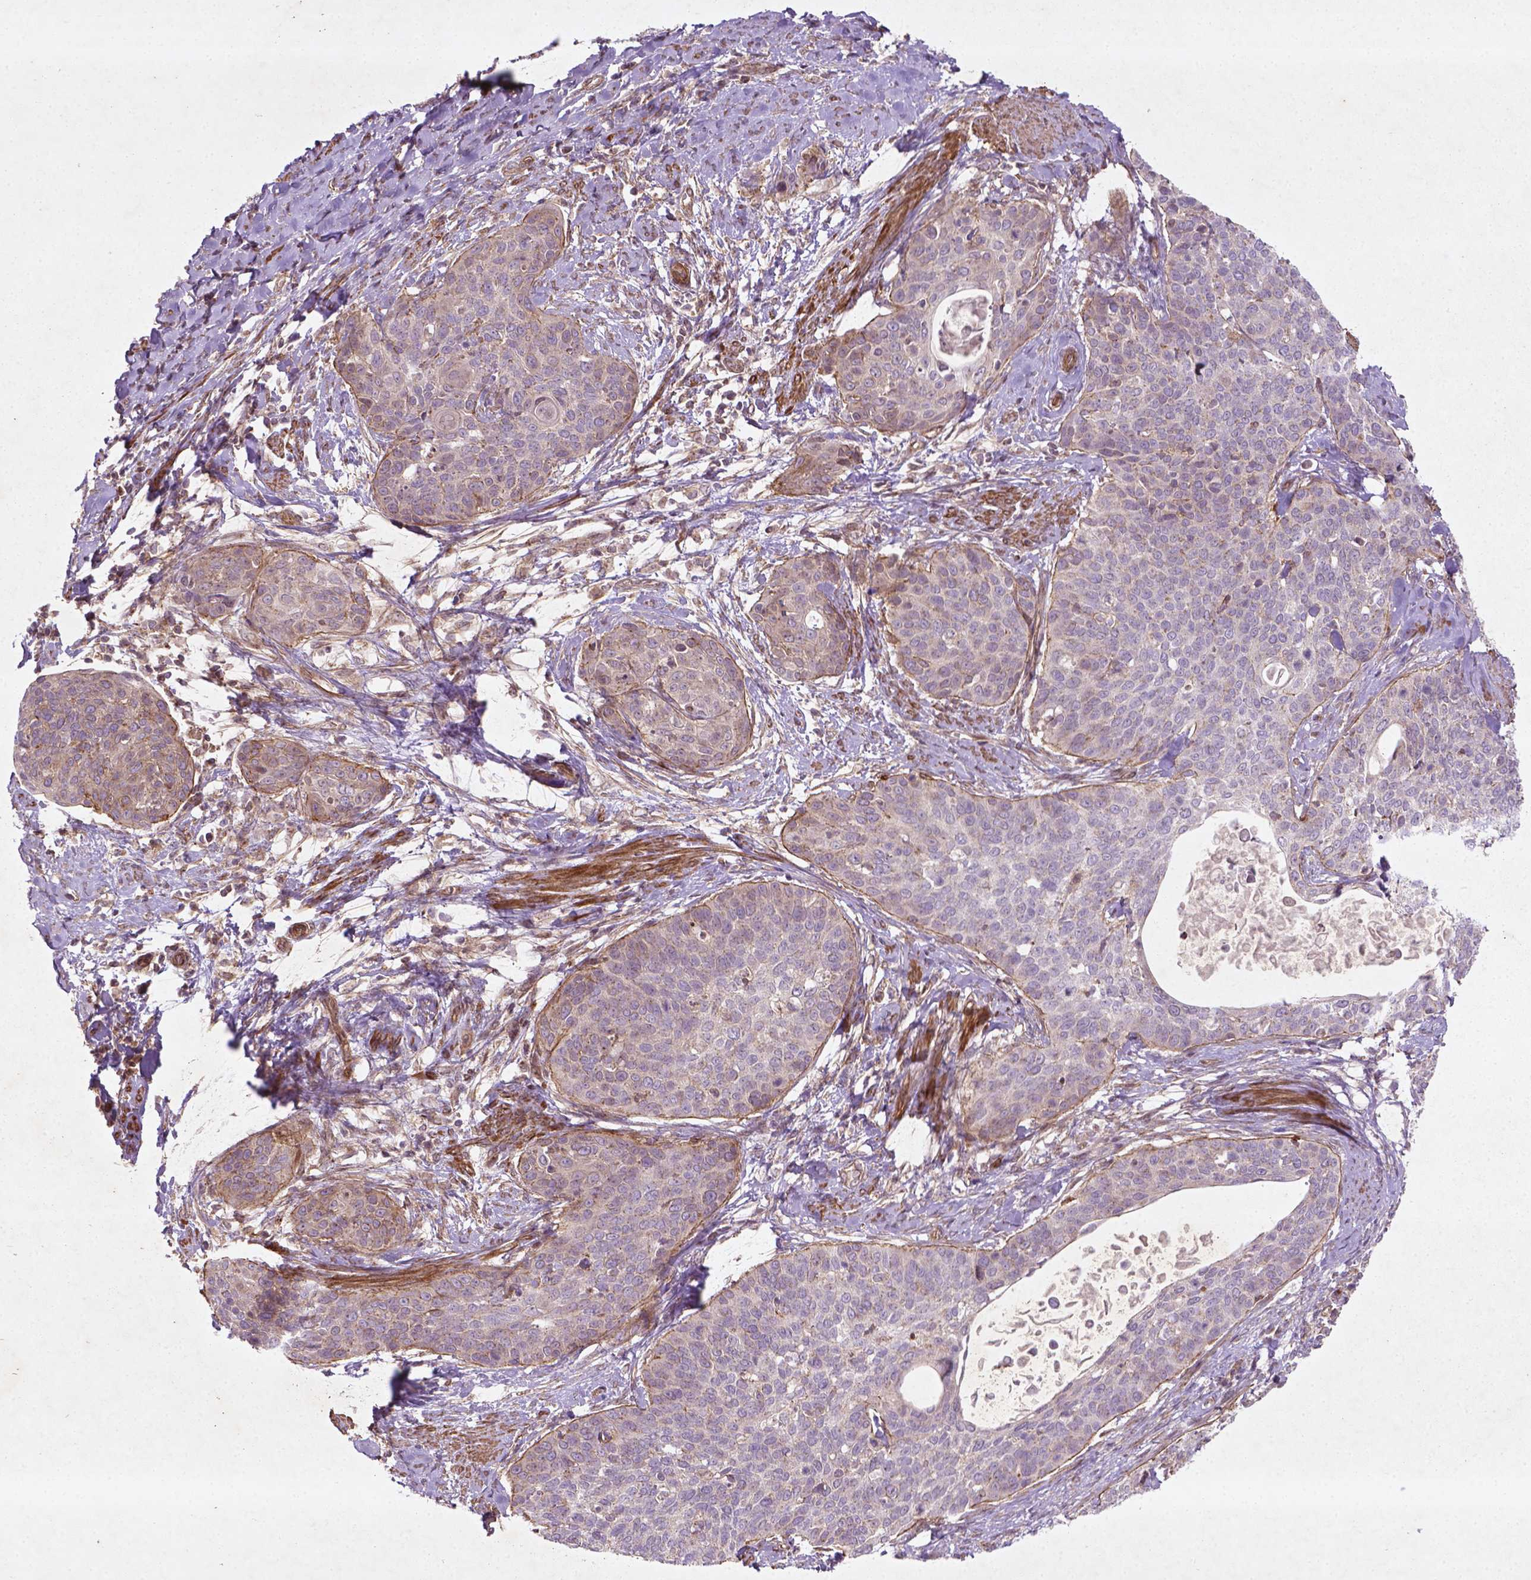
{"staining": {"intensity": "weak", "quantity": "<25%", "location": "cytoplasmic/membranous"}, "tissue": "cervical cancer", "cell_type": "Tumor cells", "image_type": "cancer", "snomed": [{"axis": "morphology", "description": "Squamous cell carcinoma, NOS"}, {"axis": "topography", "description": "Cervix"}], "caption": "A histopathology image of human squamous cell carcinoma (cervical) is negative for staining in tumor cells.", "gene": "TCHP", "patient": {"sex": "female", "age": 69}}